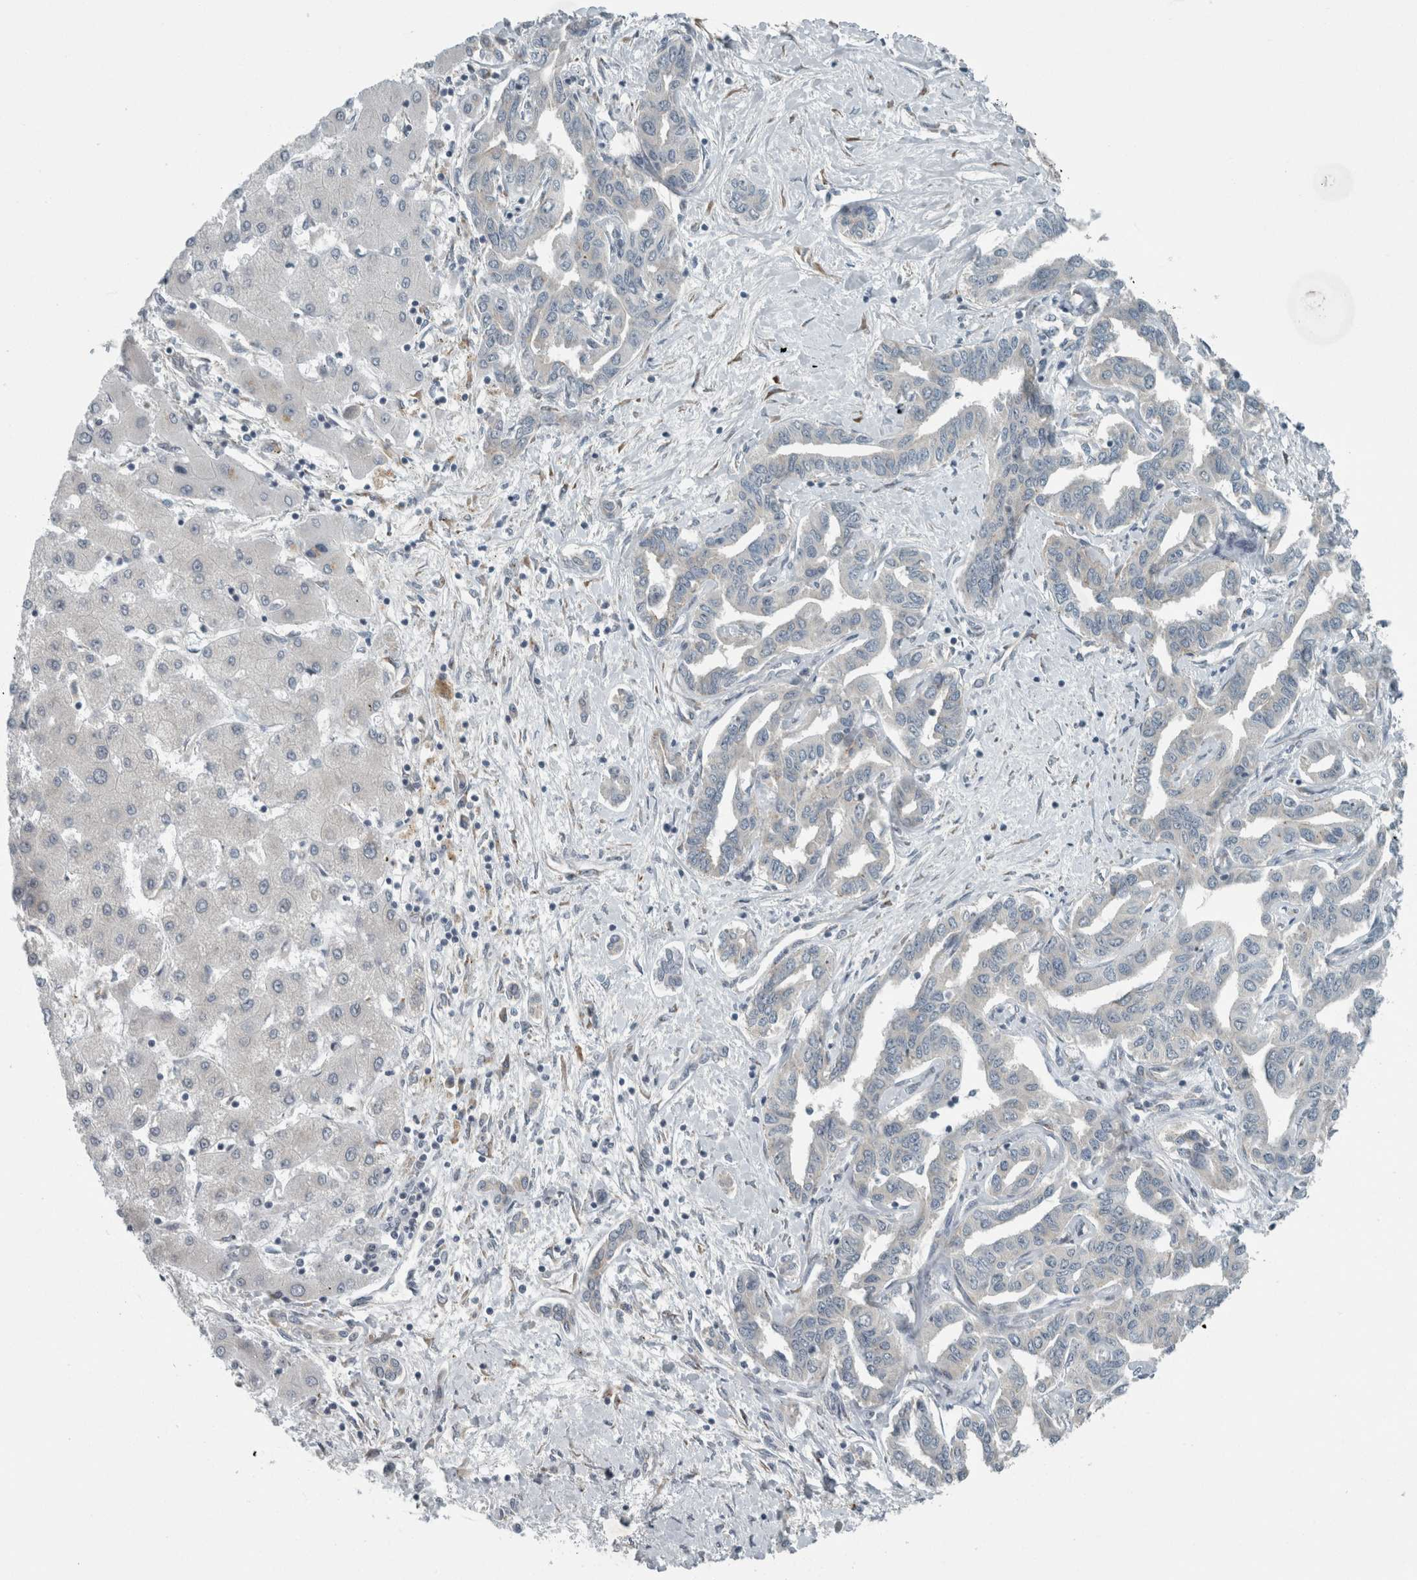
{"staining": {"intensity": "negative", "quantity": "none", "location": "none"}, "tissue": "liver cancer", "cell_type": "Tumor cells", "image_type": "cancer", "snomed": [{"axis": "morphology", "description": "Cholangiocarcinoma"}, {"axis": "topography", "description": "Liver"}], "caption": "Image shows no protein positivity in tumor cells of liver cancer tissue. (Brightfield microscopy of DAB (3,3'-diaminobenzidine) immunohistochemistry (IHC) at high magnification).", "gene": "KIF1C", "patient": {"sex": "male", "age": 59}}